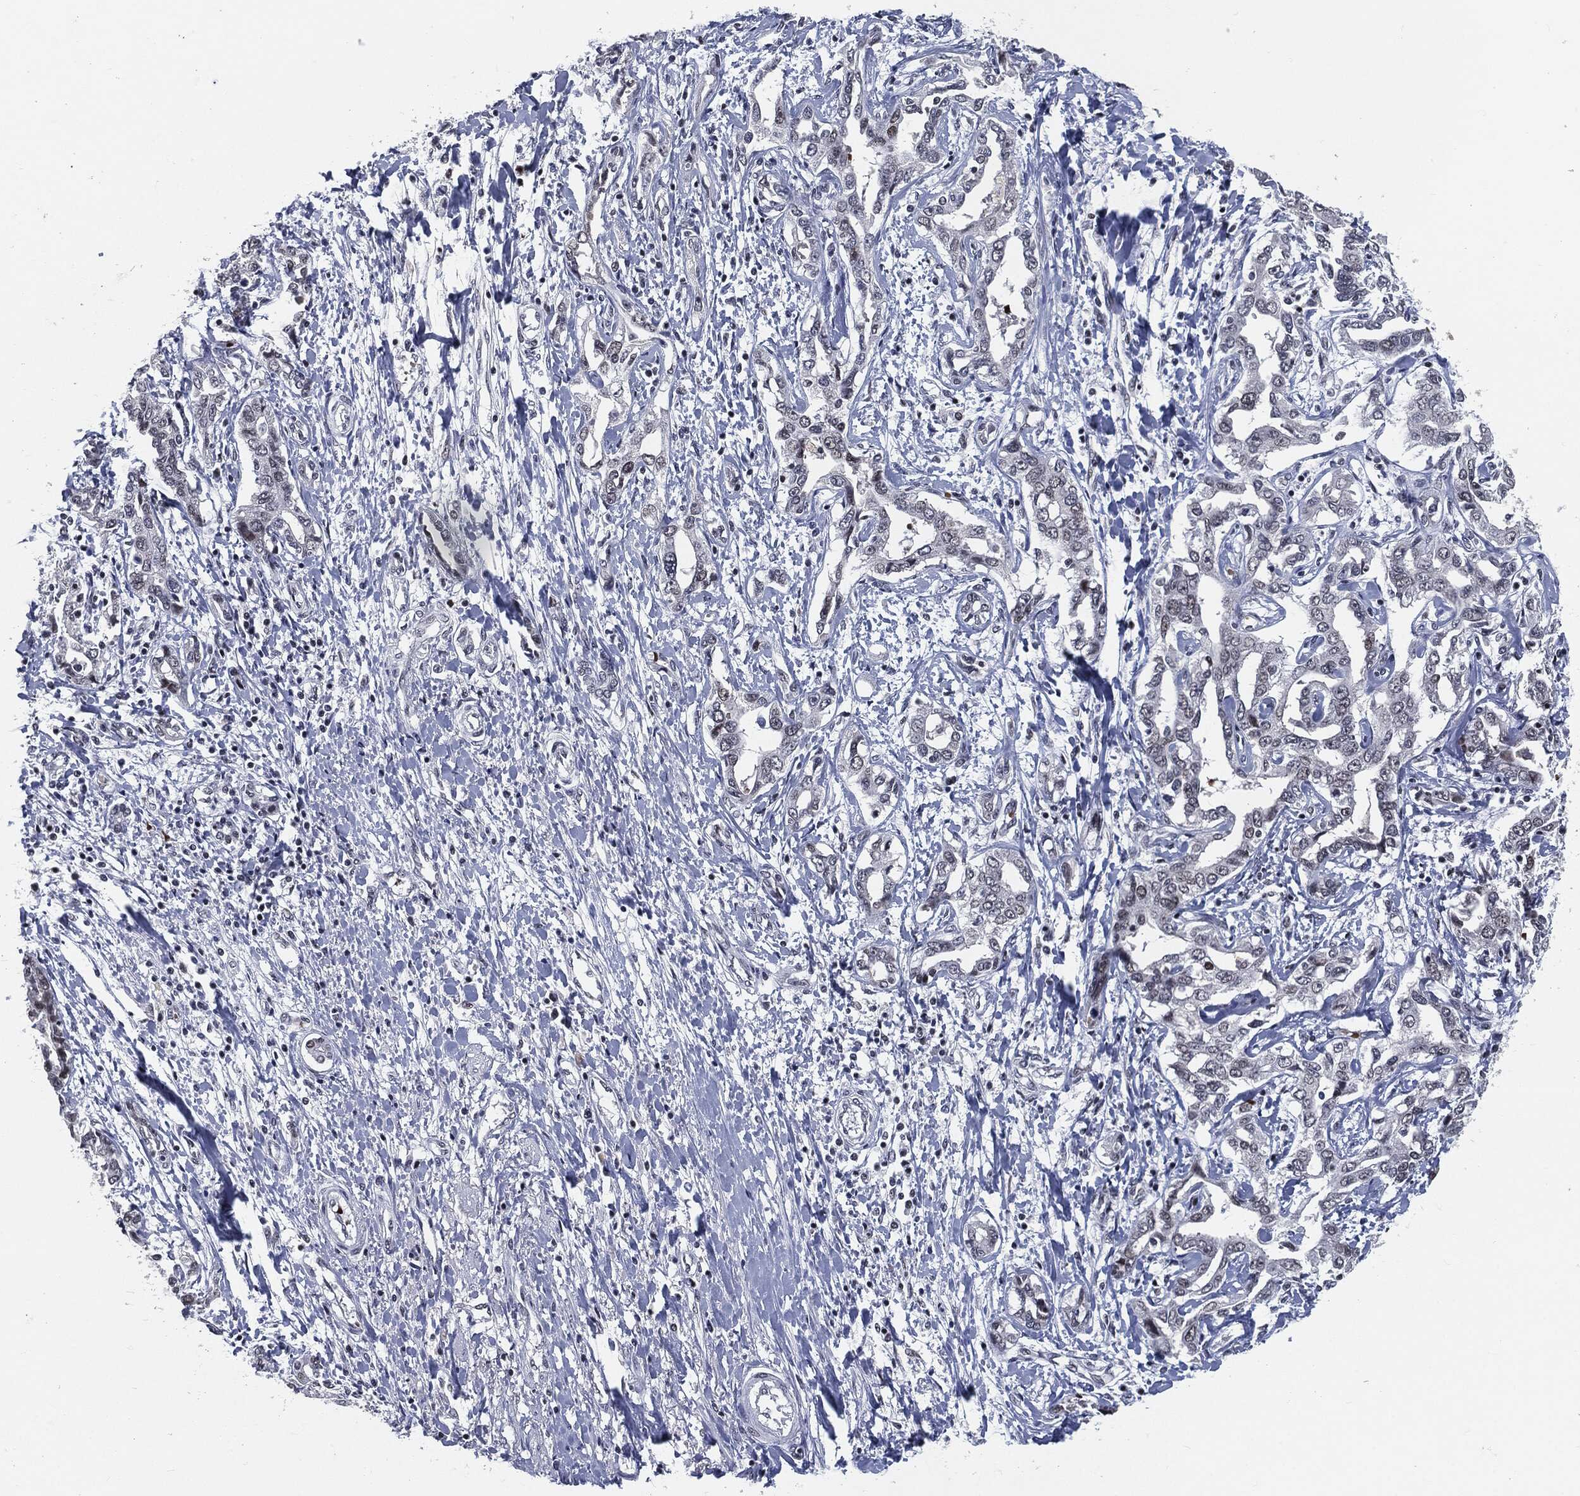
{"staining": {"intensity": "negative", "quantity": "none", "location": "none"}, "tissue": "liver cancer", "cell_type": "Tumor cells", "image_type": "cancer", "snomed": [{"axis": "morphology", "description": "Cholangiocarcinoma"}, {"axis": "topography", "description": "Liver"}], "caption": "Image shows no protein expression in tumor cells of liver cancer (cholangiocarcinoma) tissue.", "gene": "ANXA1", "patient": {"sex": "male", "age": 59}}